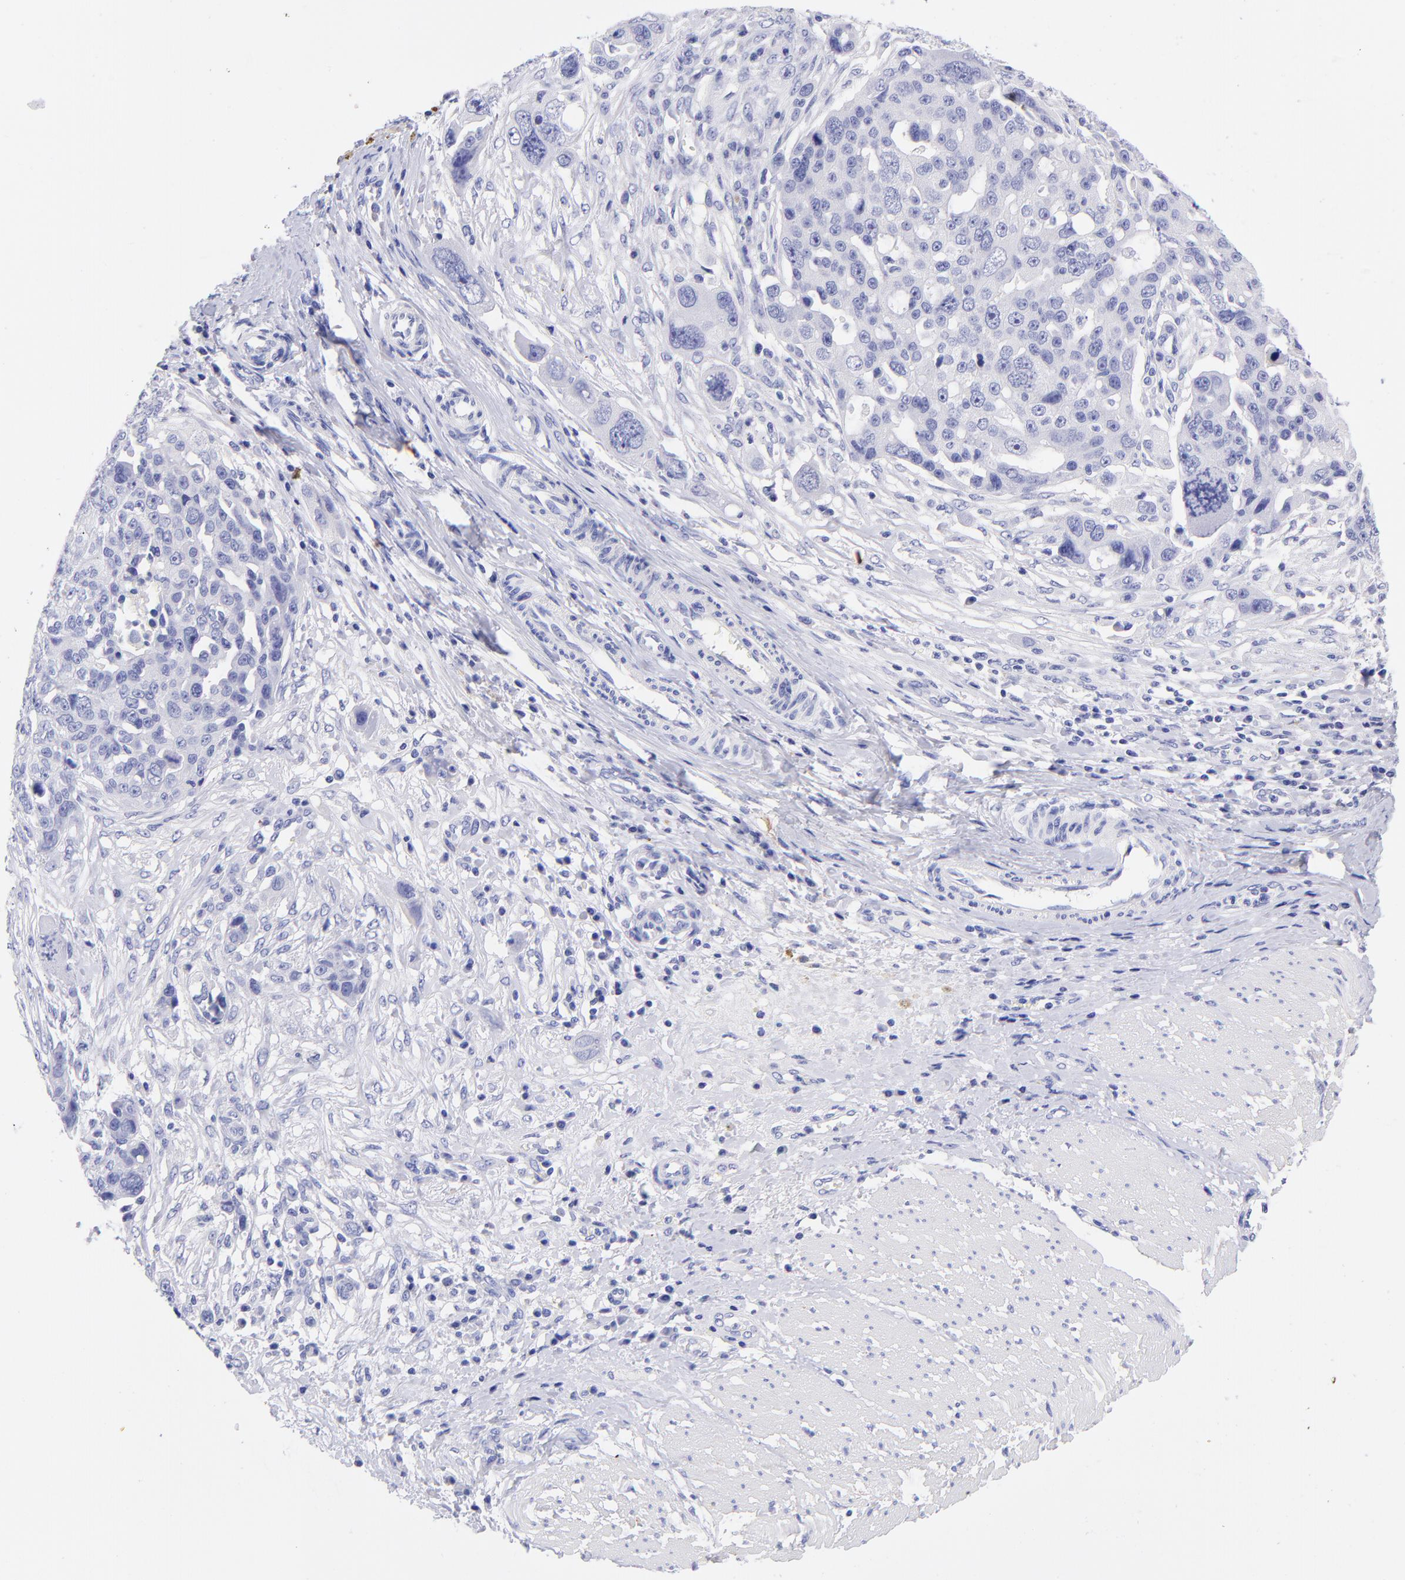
{"staining": {"intensity": "negative", "quantity": "none", "location": "none"}, "tissue": "ovarian cancer", "cell_type": "Tumor cells", "image_type": "cancer", "snomed": [{"axis": "morphology", "description": "Carcinoma, endometroid"}, {"axis": "topography", "description": "Ovary"}], "caption": "The micrograph displays no staining of tumor cells in endometroid carcinoma (ovarian).", "gene": "RAB3B", "patient": {"sex": "female", "age": 75}}